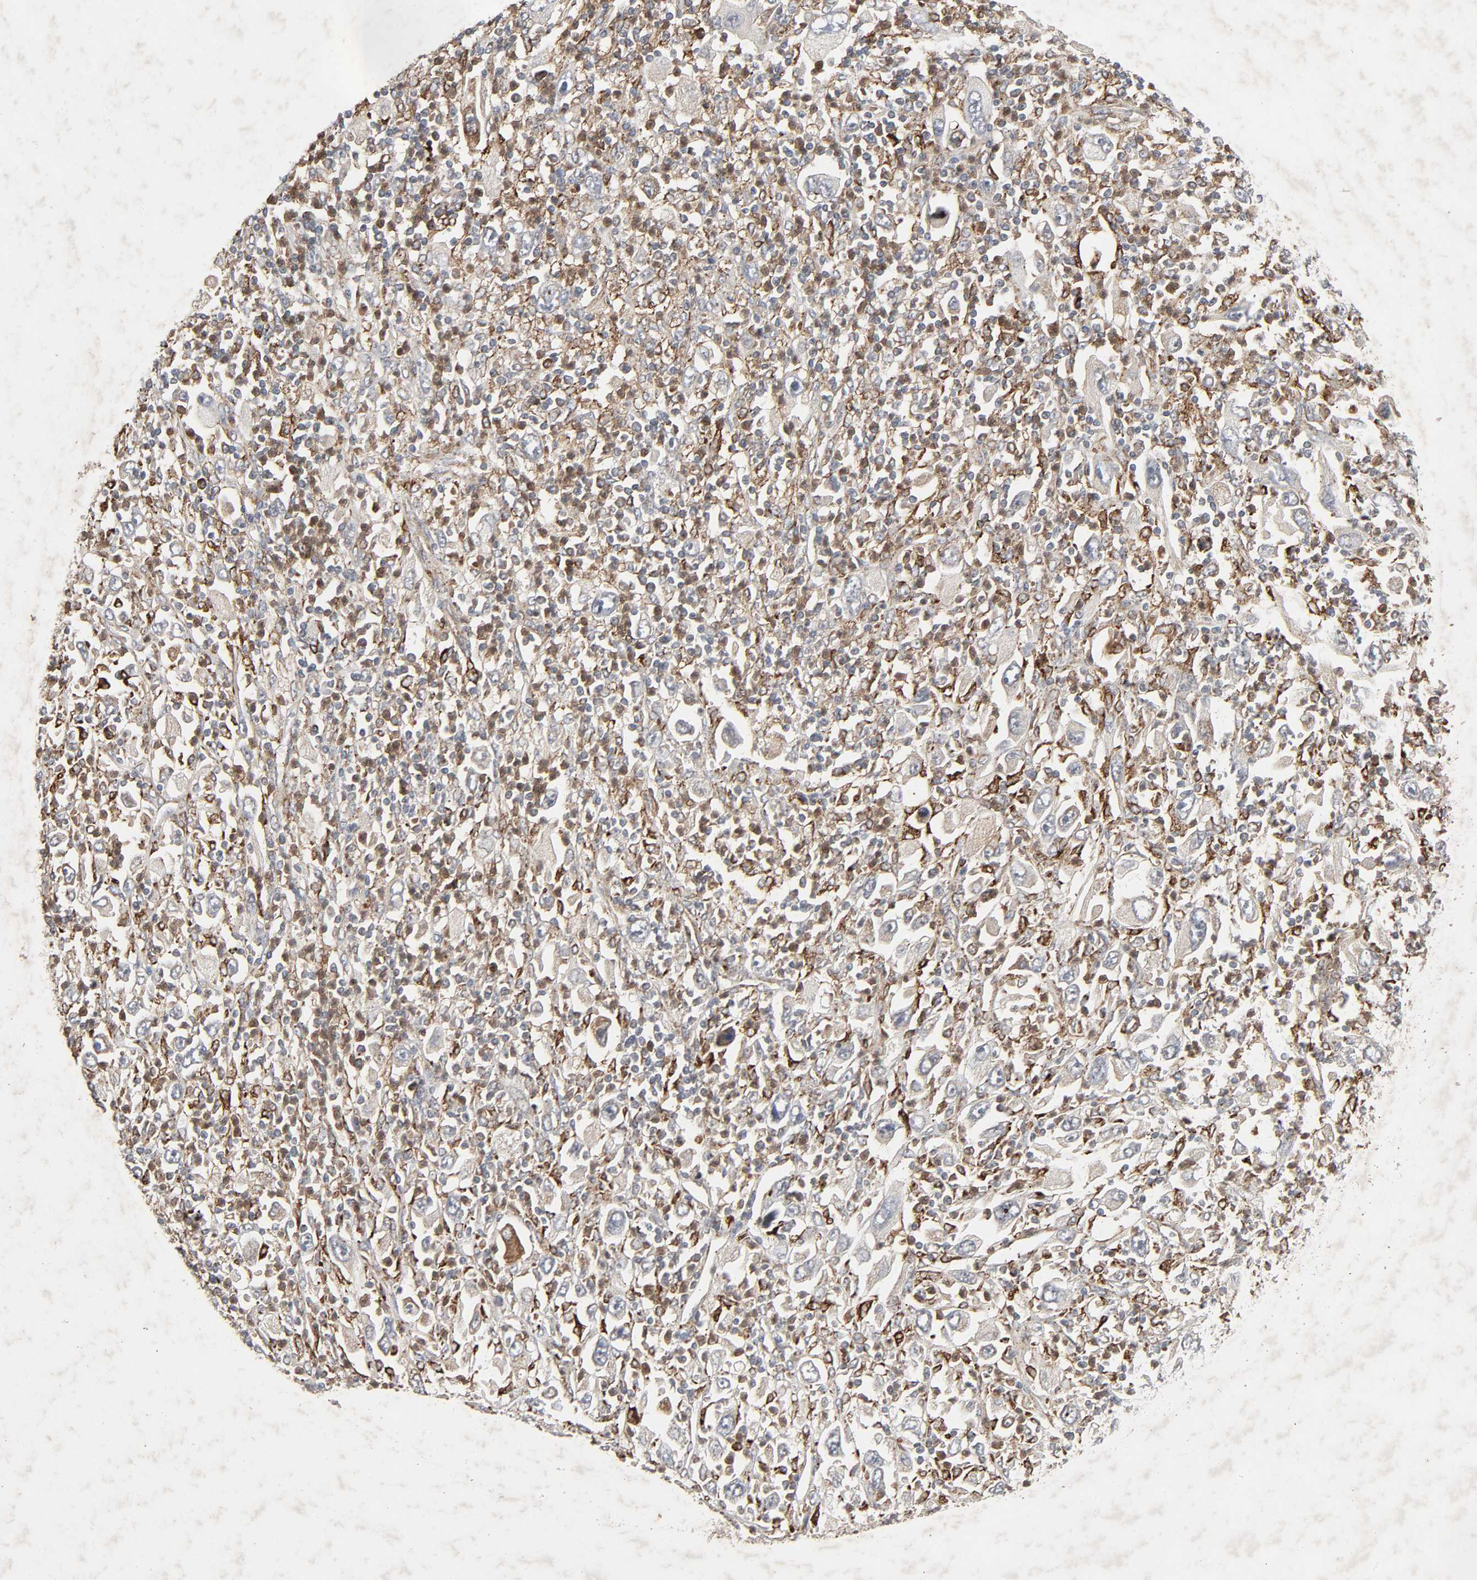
{"staining": {"intensity": "moderate", "quantity": ">75%", "location": "cytoplasmic/membranous"}, "tissue": "melanoma", "cell_type": "Tumor cells", "image_type": "cancer", "snomed": [{"axis": "morphology", "description": "Malignant melanoma, Metastatic site"}, {"axis": "topography", "description": "Skin"}], "caption": "DAB immunohistochemical staining of malignant melanoma (metastatic site) displays moderate cytoplasmic/membranous protein staining in about >75% of tumor cells.", "gene": "ADCY4", "patient": {"sex": "female", "age": 56}}